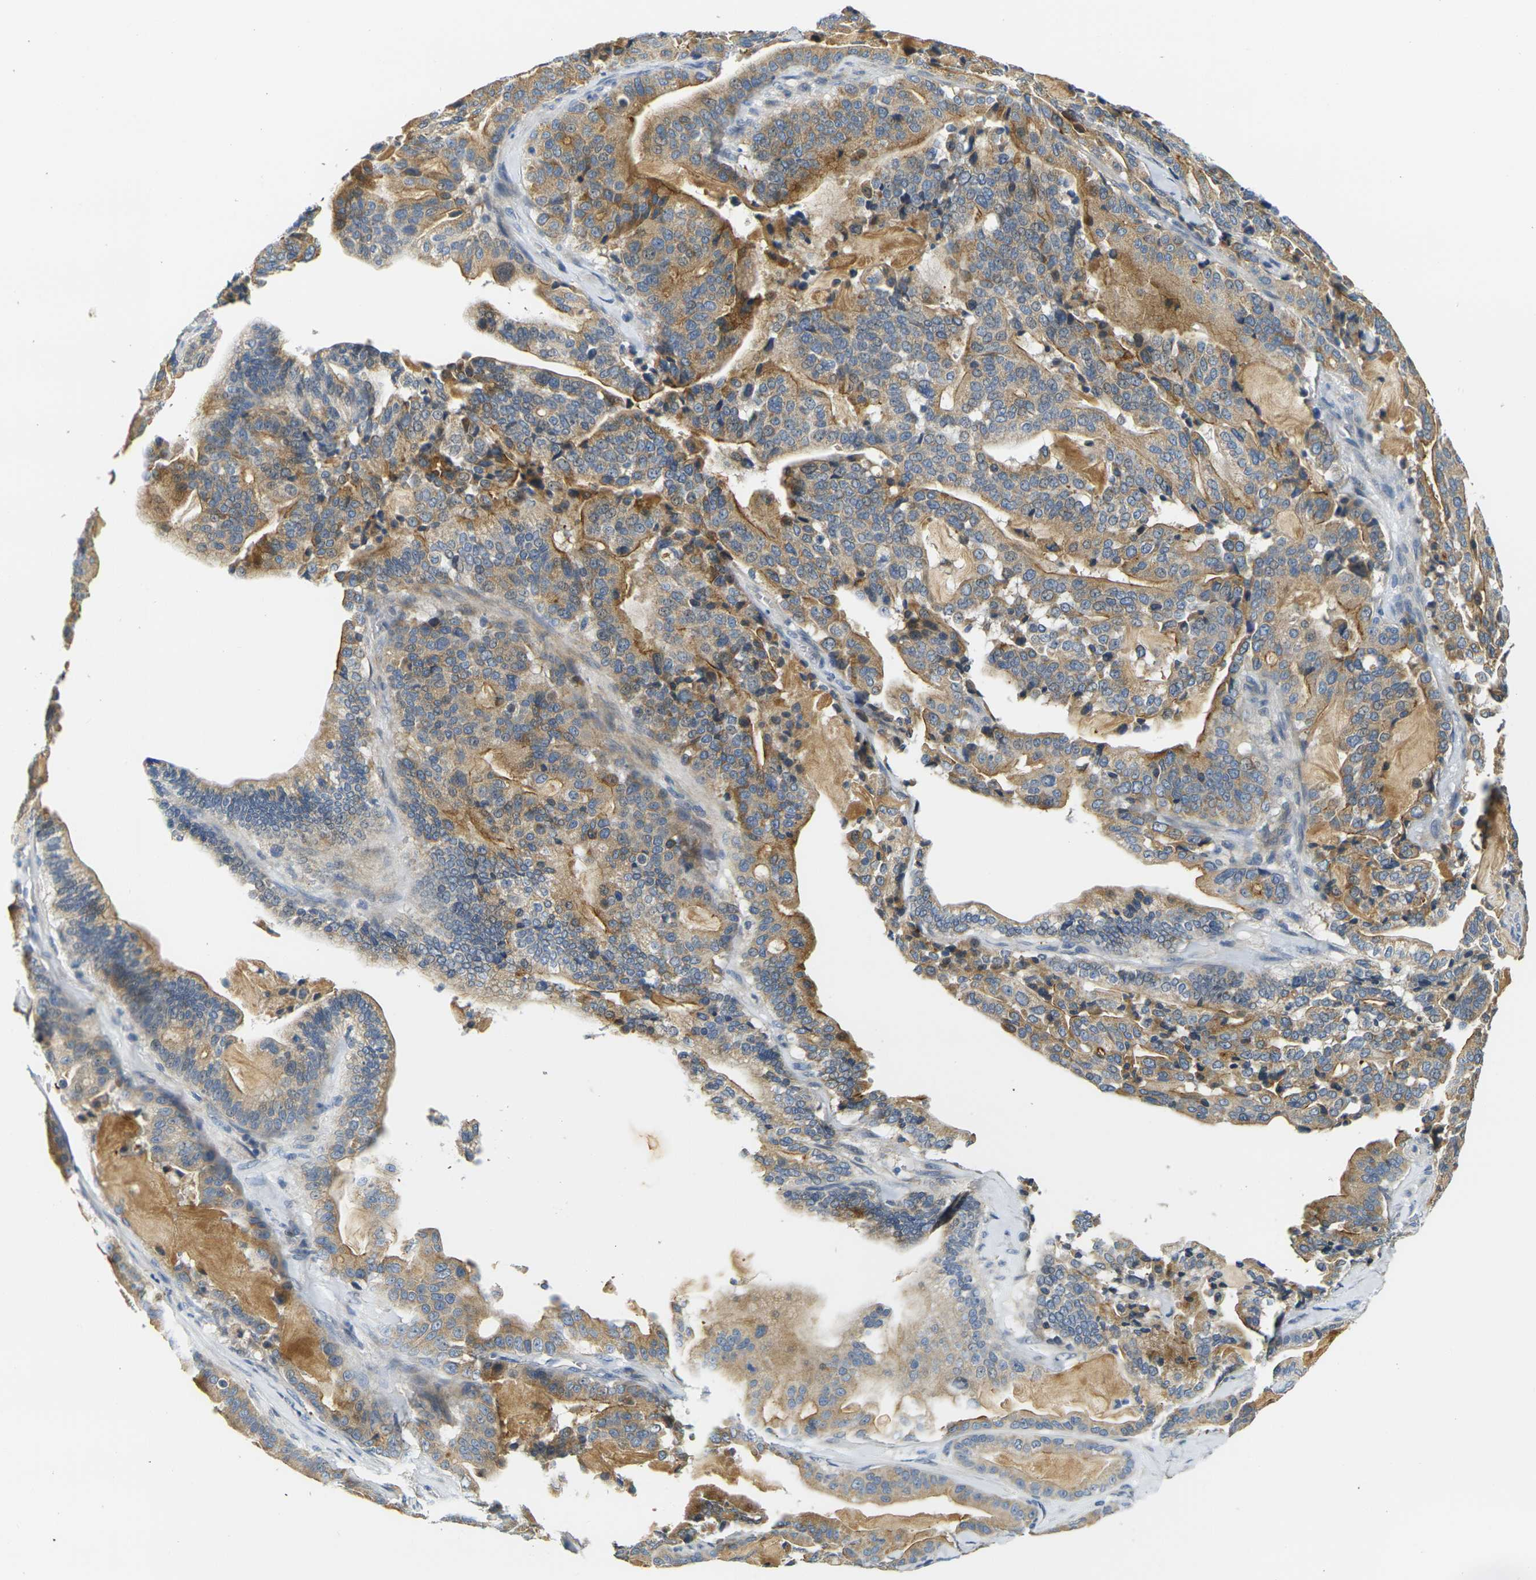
{"staining": {"intensity": "moderate", "quantity": ">75%", "location": "cytoplasmic/membranous"}, "tissue": "pancreatic cancer", "cell_type": "Tumor cells", "image_type": "cancer", "snomed": [{"axis": "morphology", "description": "Adenocarcinoma, NOS"}, {"axis": "topography", "description": "Pancreas"}], "caption": "Protein expression analysis of pancreatic adenocarcinoma displays moderate cytoplasmic/membranous positivity in about >75% of tumor cells.", "gene": "SHISAL2B", "patient": {"sex": "male", "age": 63}}